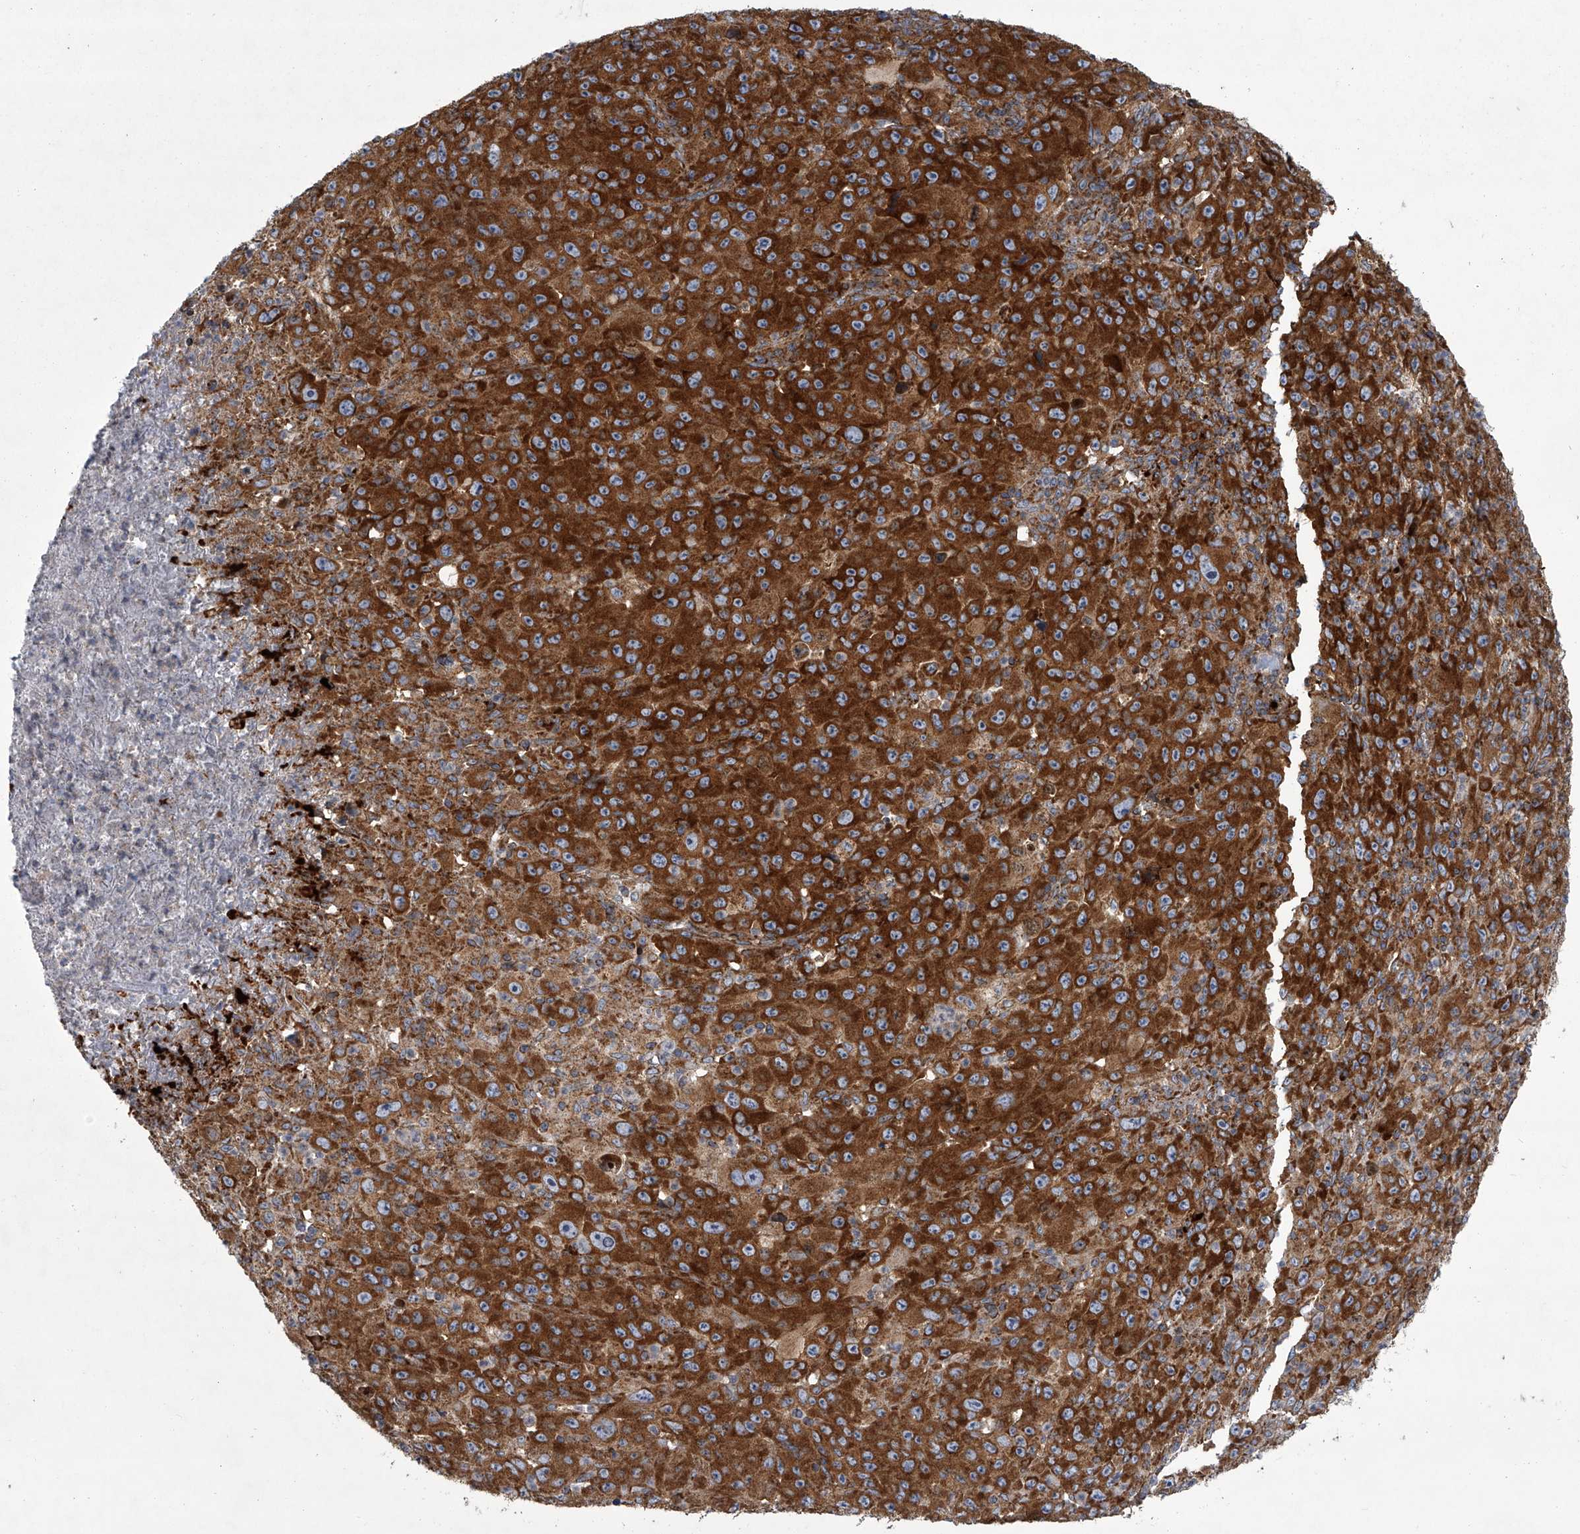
{"staining": {"intensity": "strong", "quantity": ">75%", "location": "cytoplasmic/membranous"}, "tissue": "melanoma", "cell_type": "Tumor cells", "image_type": "cancer", "snomed": [{"axis": "morphology", "description": "Malignant melanoma, Metastatic site"}, {"axis": "topography", "description": "Skin"}], "caption": "Melanoma stained for a protein exhibits strong cytoplasmic/membranous positivity in tumor cells.", "gene": "ZC3H15", "patient": {"sex": "female", "age": 56}}